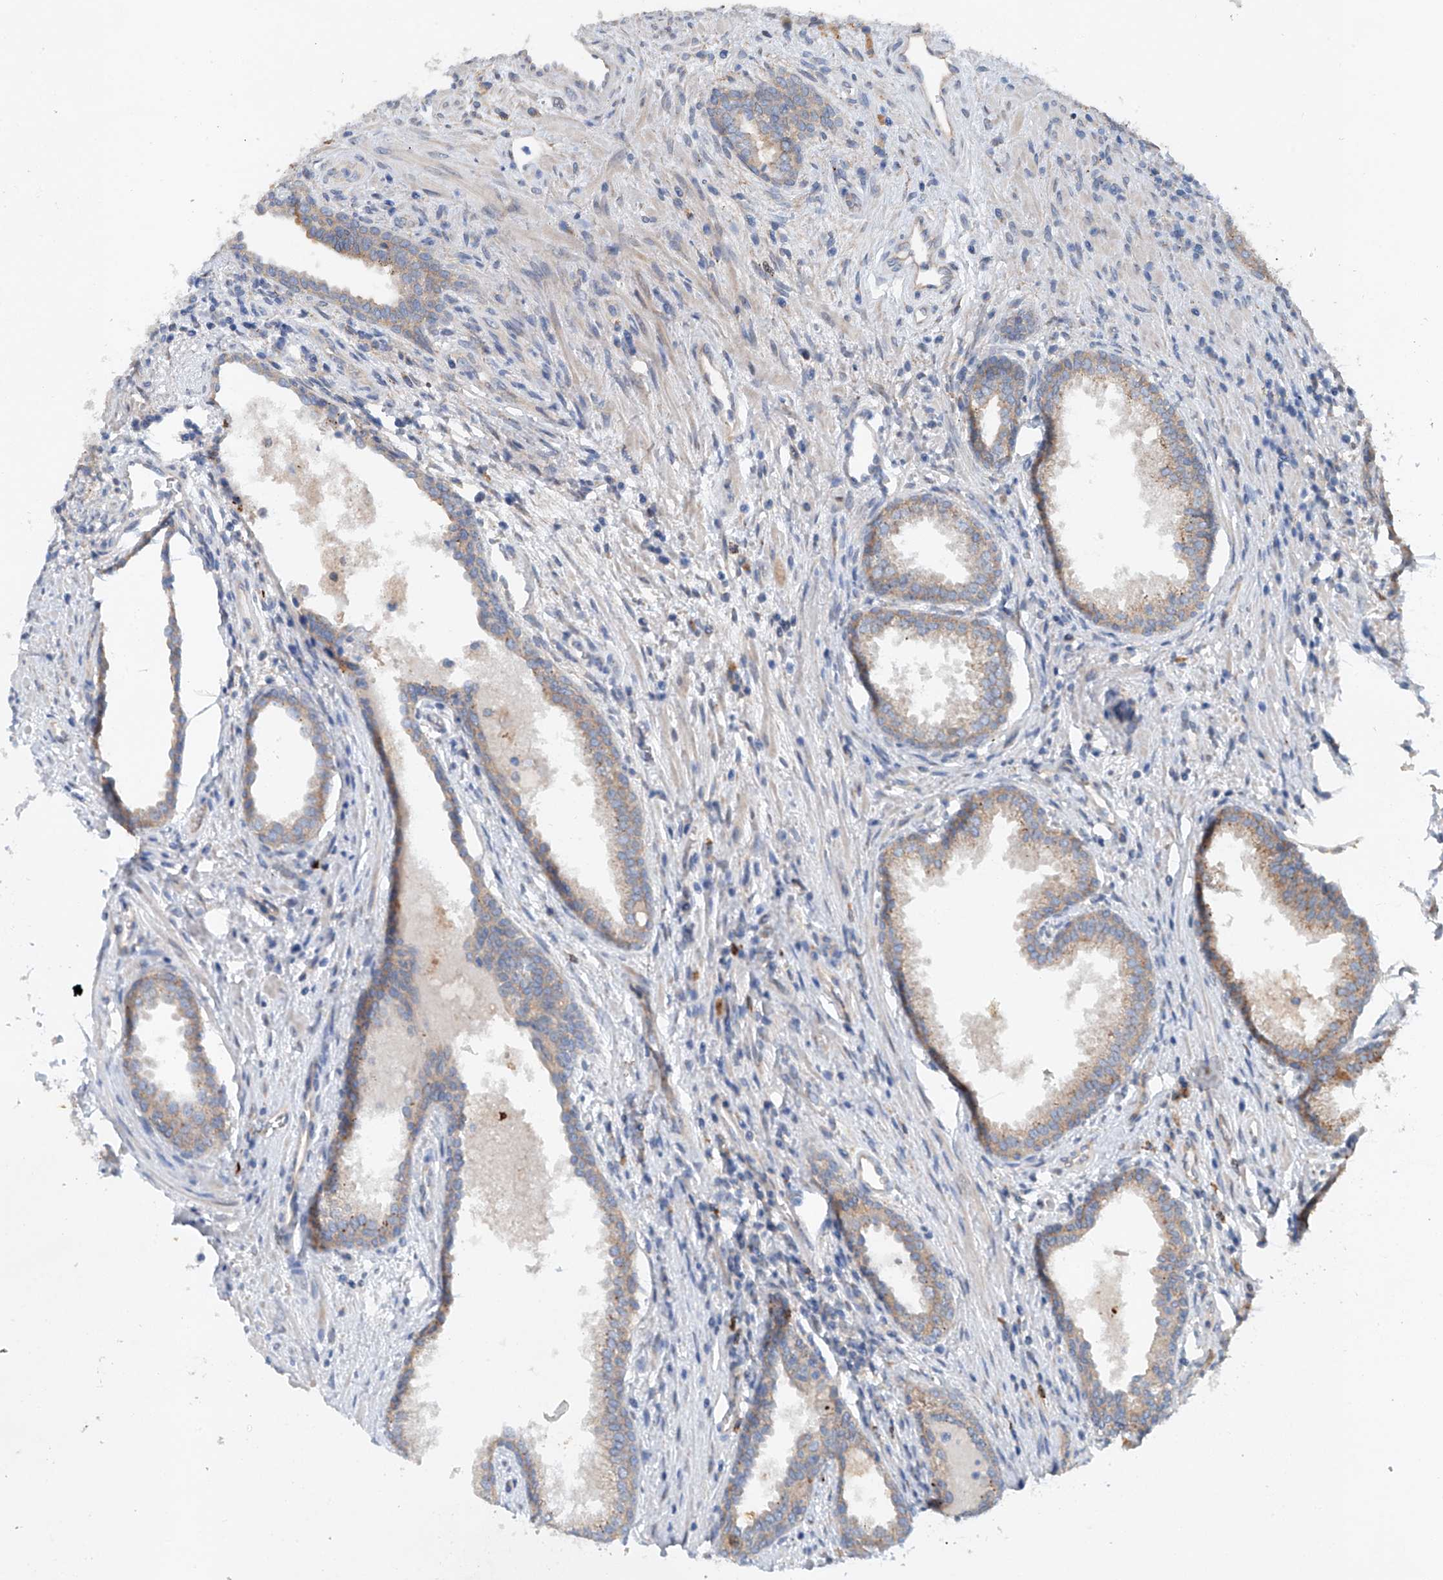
{"staining": {"intensity": "weak", "quantity": ">75%", "location": "cytoplasmic/membranous"}, "tissue": "prostate", "cell_type": "Glandular cells", "image_type": "normal", "snomed": [{"axis": "morphology", "description": "Normal tissue, NOS"}, {"axis": "topography", "description": "Prostate"}], "caption": "This micrograph displays immunohistochemistry staining of normal prostate, with low weak cytoplasmic/membranous positivity in approximately >75% of glandular cells.", "gene": "CEP85L", "patient": {"sex": "male", "age": 76}}